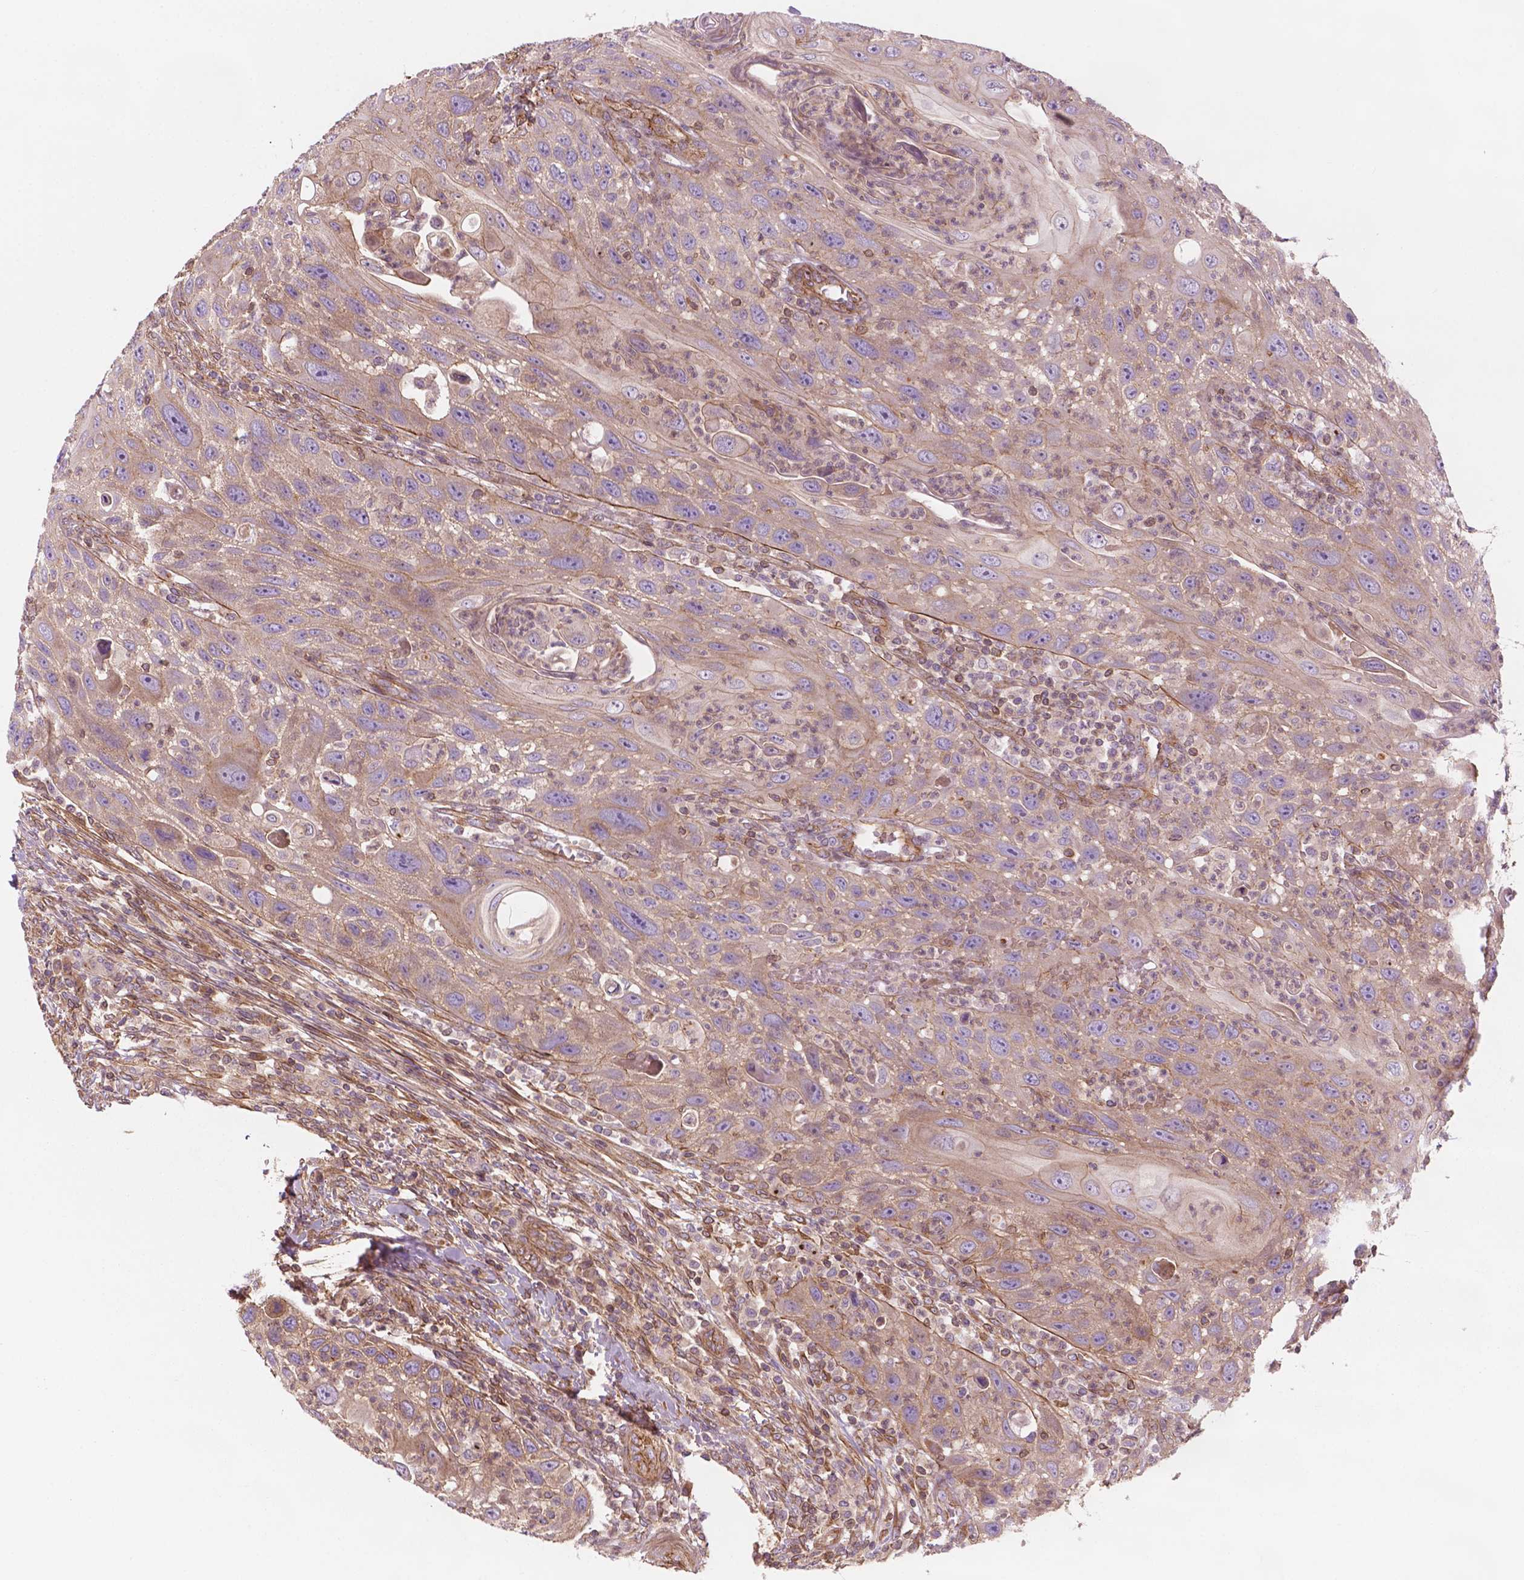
{"staining": {"intensity": "moderate", "quantity": "25%-75%", "location": "cytoplasmic/membranous"}, "tissue": "head and neck cancer", "cell_type": "Tumor cells", "image_type": "cancer", "snomed": [{"axis": "morphology", "description": "Squamous cell carcinoma, NOS"}, {"axis": "topography", "description": "Head-Neck"}], "caption": "Immunohistochemical staining of human head and neck cancer (squamous cell carcinoma) shows medium levels of moderate cytoplasmic/membranous expression in approximately 25%-75% of tumor cells.", "gene": "SURF4", "patient": {"sex": "male", "age": 69}}